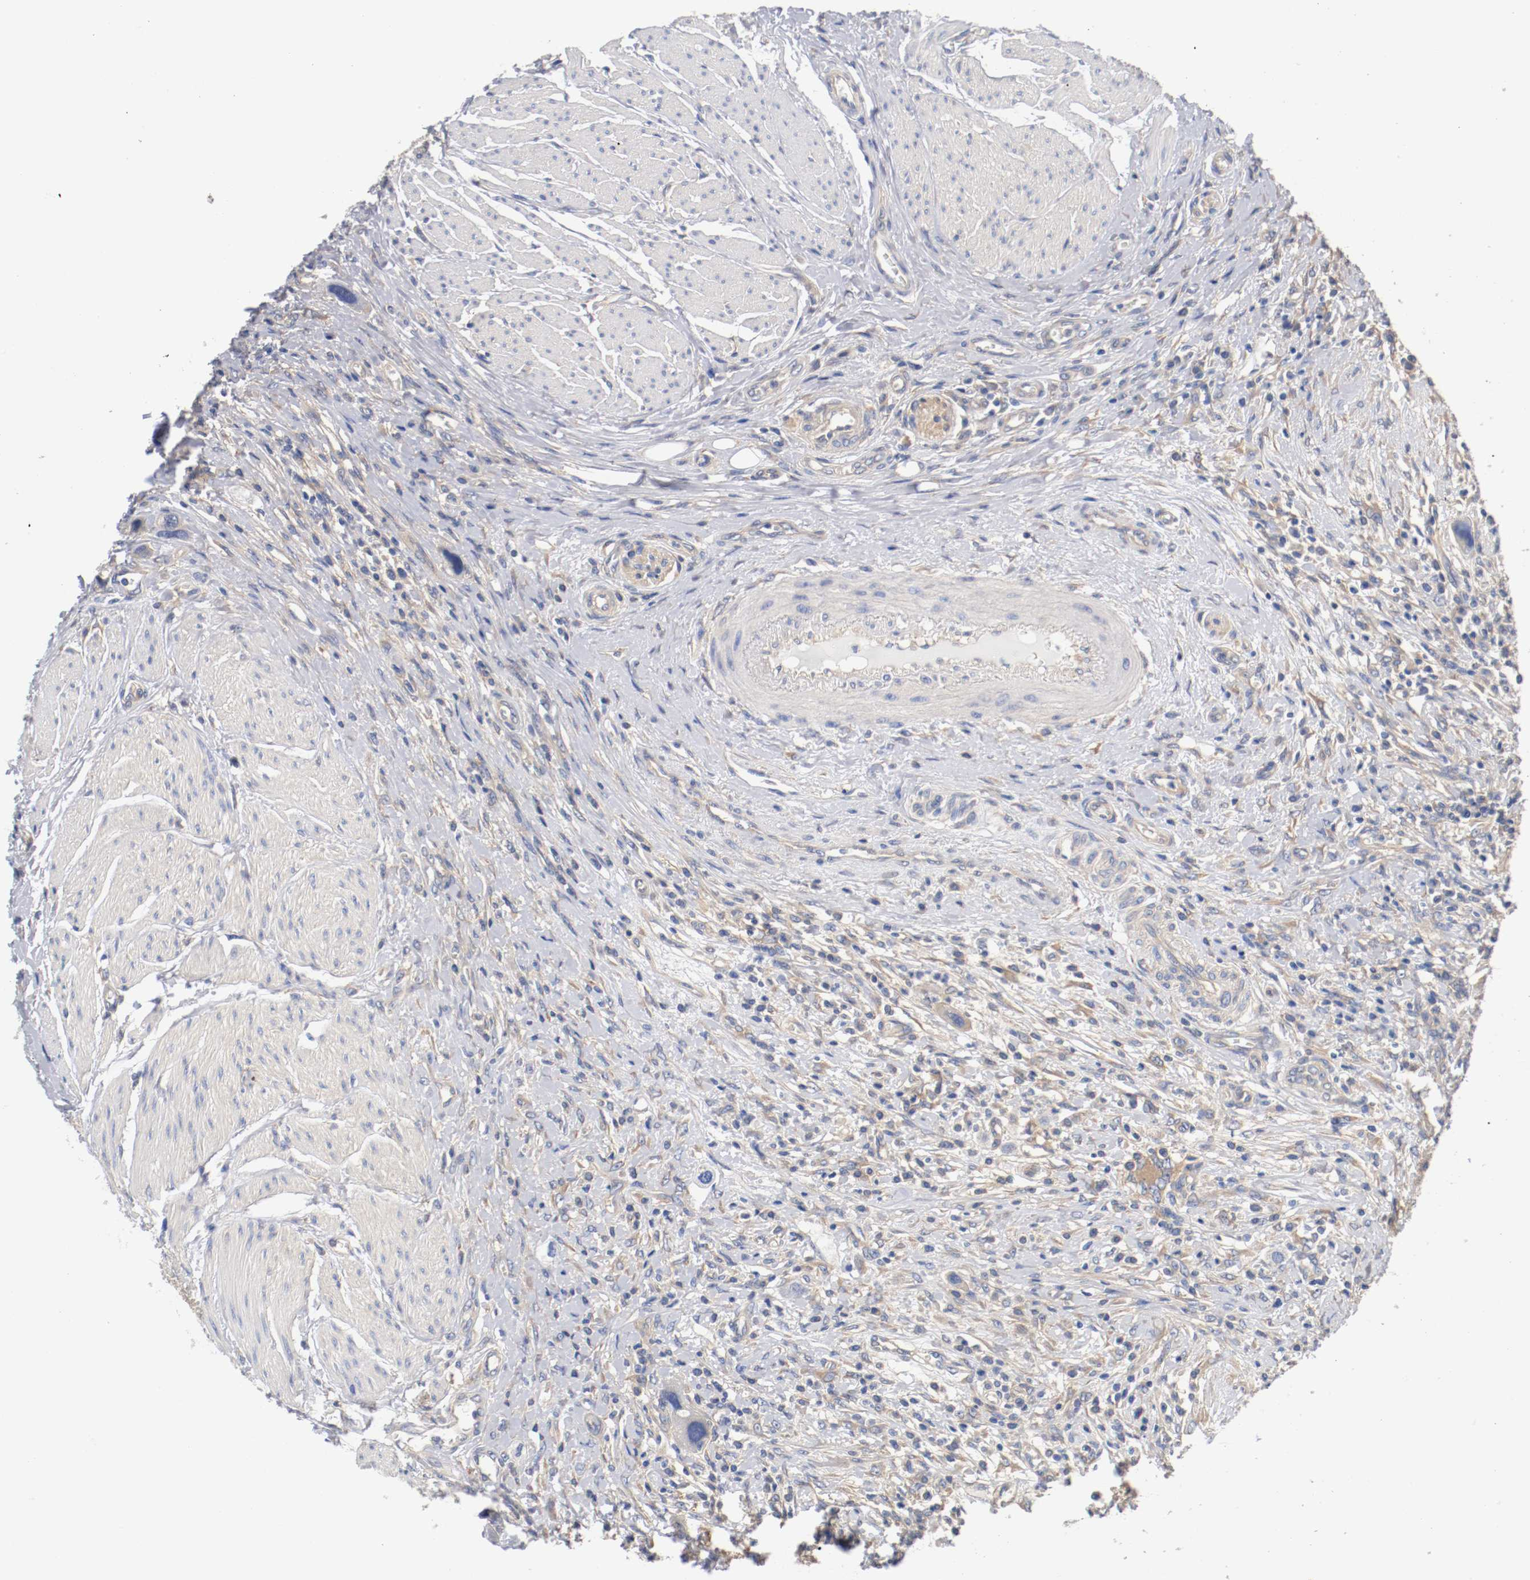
{"staining": {"intensity": "moderate", "quantity": ">75%", "location": "cytoplasmic/membranous"}, "tissue": "urothelial cancer", "cell_type": "Tumor cells", "image_type": "cancer", "snomed": [{"axis": "morphology", "description": "Urothelial carcinoma, High grade"}, {"axis": "topography", "description": "Urinary bladder"}], "caption": "Immunohistochemical staining of high-grade urothelial carcinoma displays medium levels of moderate cytoplasmic/membranous positivity in approximately >75% of tumor cells. Nuclei are stained in blue.", "gene": "HGS", "patient": {"sex": "male", "age": 50}}